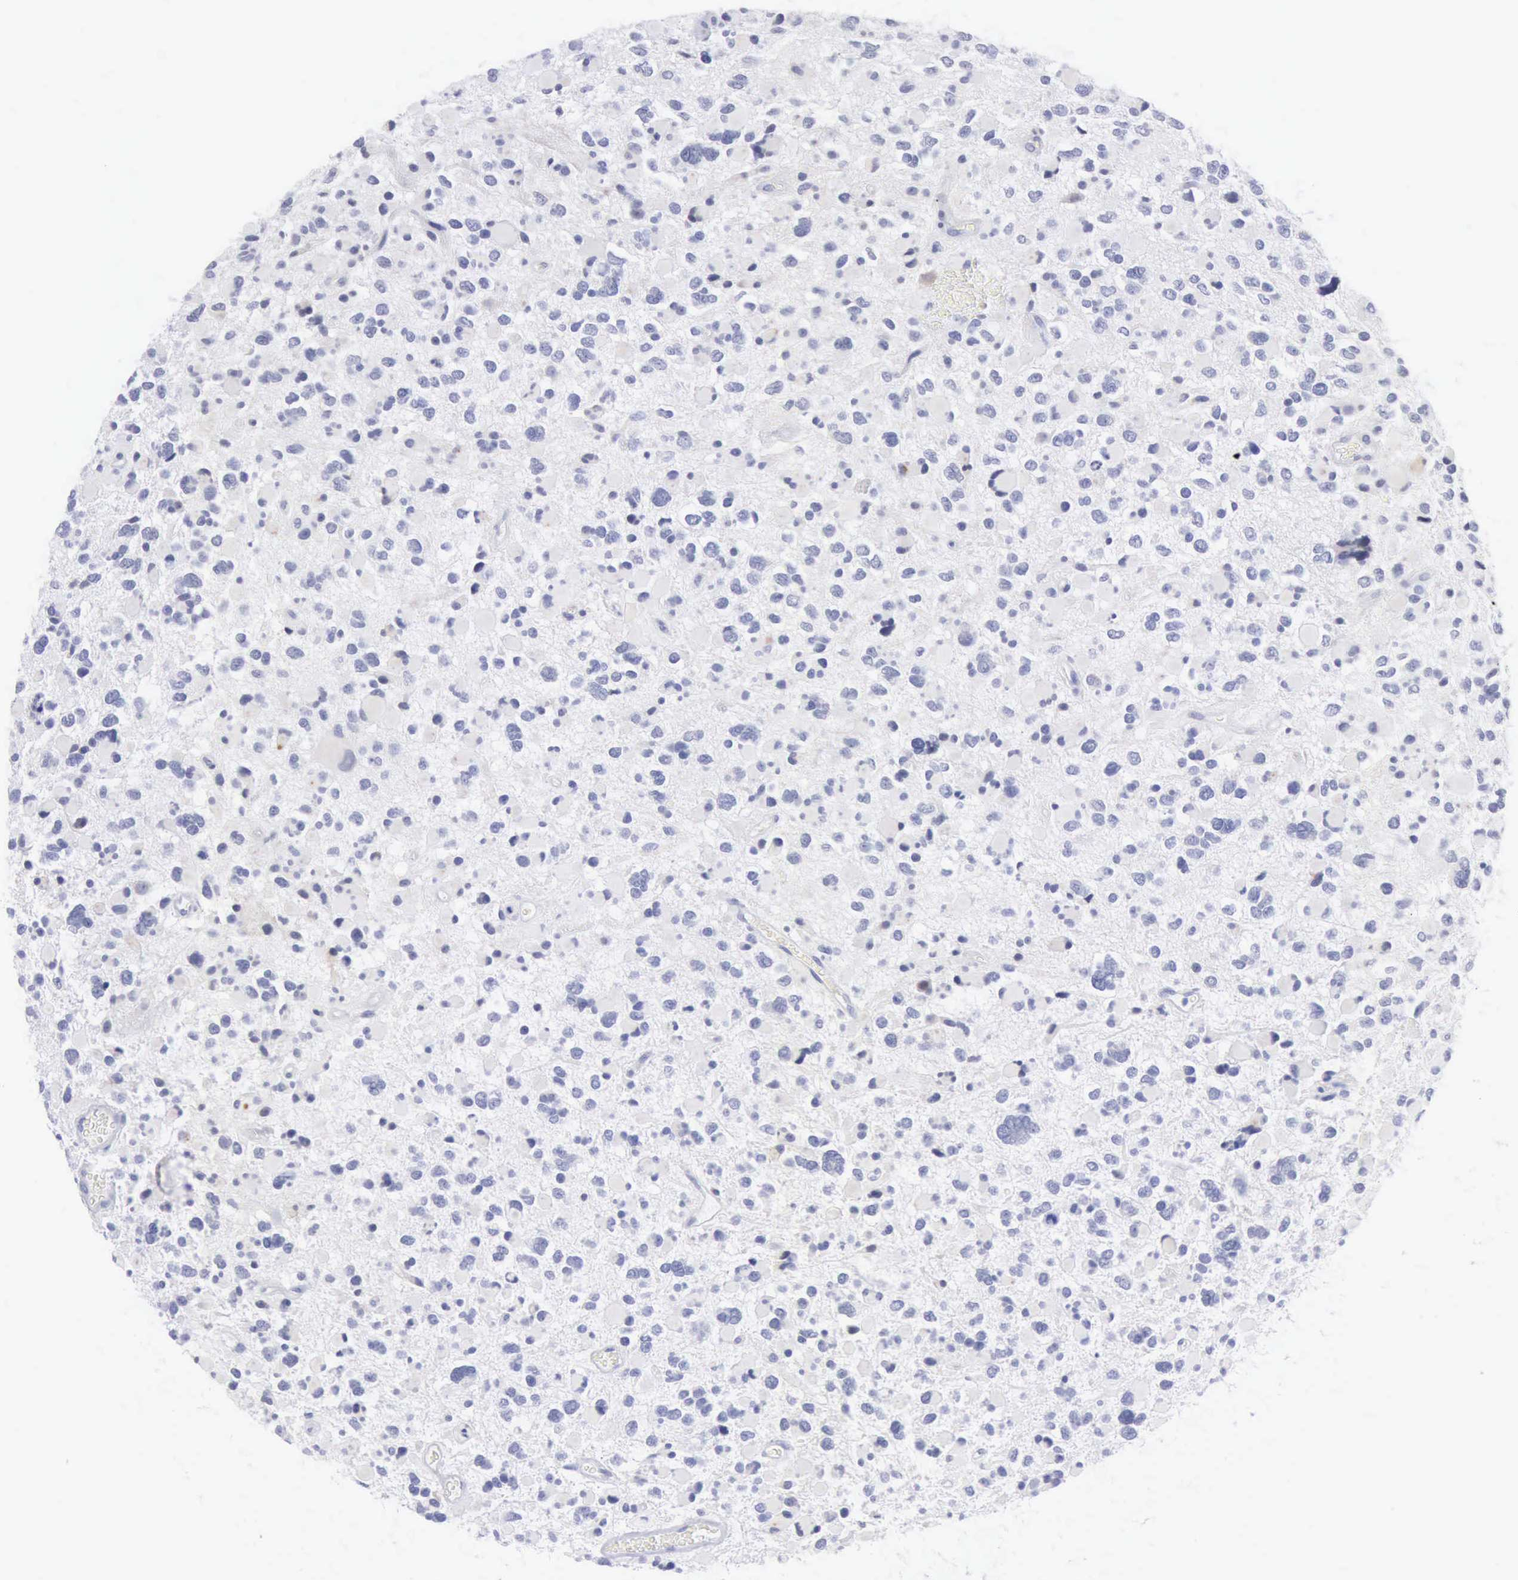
{"staining": {"intensity": "negative", "quantity": "none", "location": "none"}, "tissue": "glioma", "cell_type": "Tumor cells", "image_type": "cancer", "snomed": [{"axis": "morphology", "description": "Glioma, malignant, High grade"}, {"axis": "topography", "description": "Brain"}], "caption": "Human glioma stained for a protein using immunohistochemistry displays no staining in tumor cells.", "gene": "ANGEL1", "patient": {"sex": "female", "age": 37}}